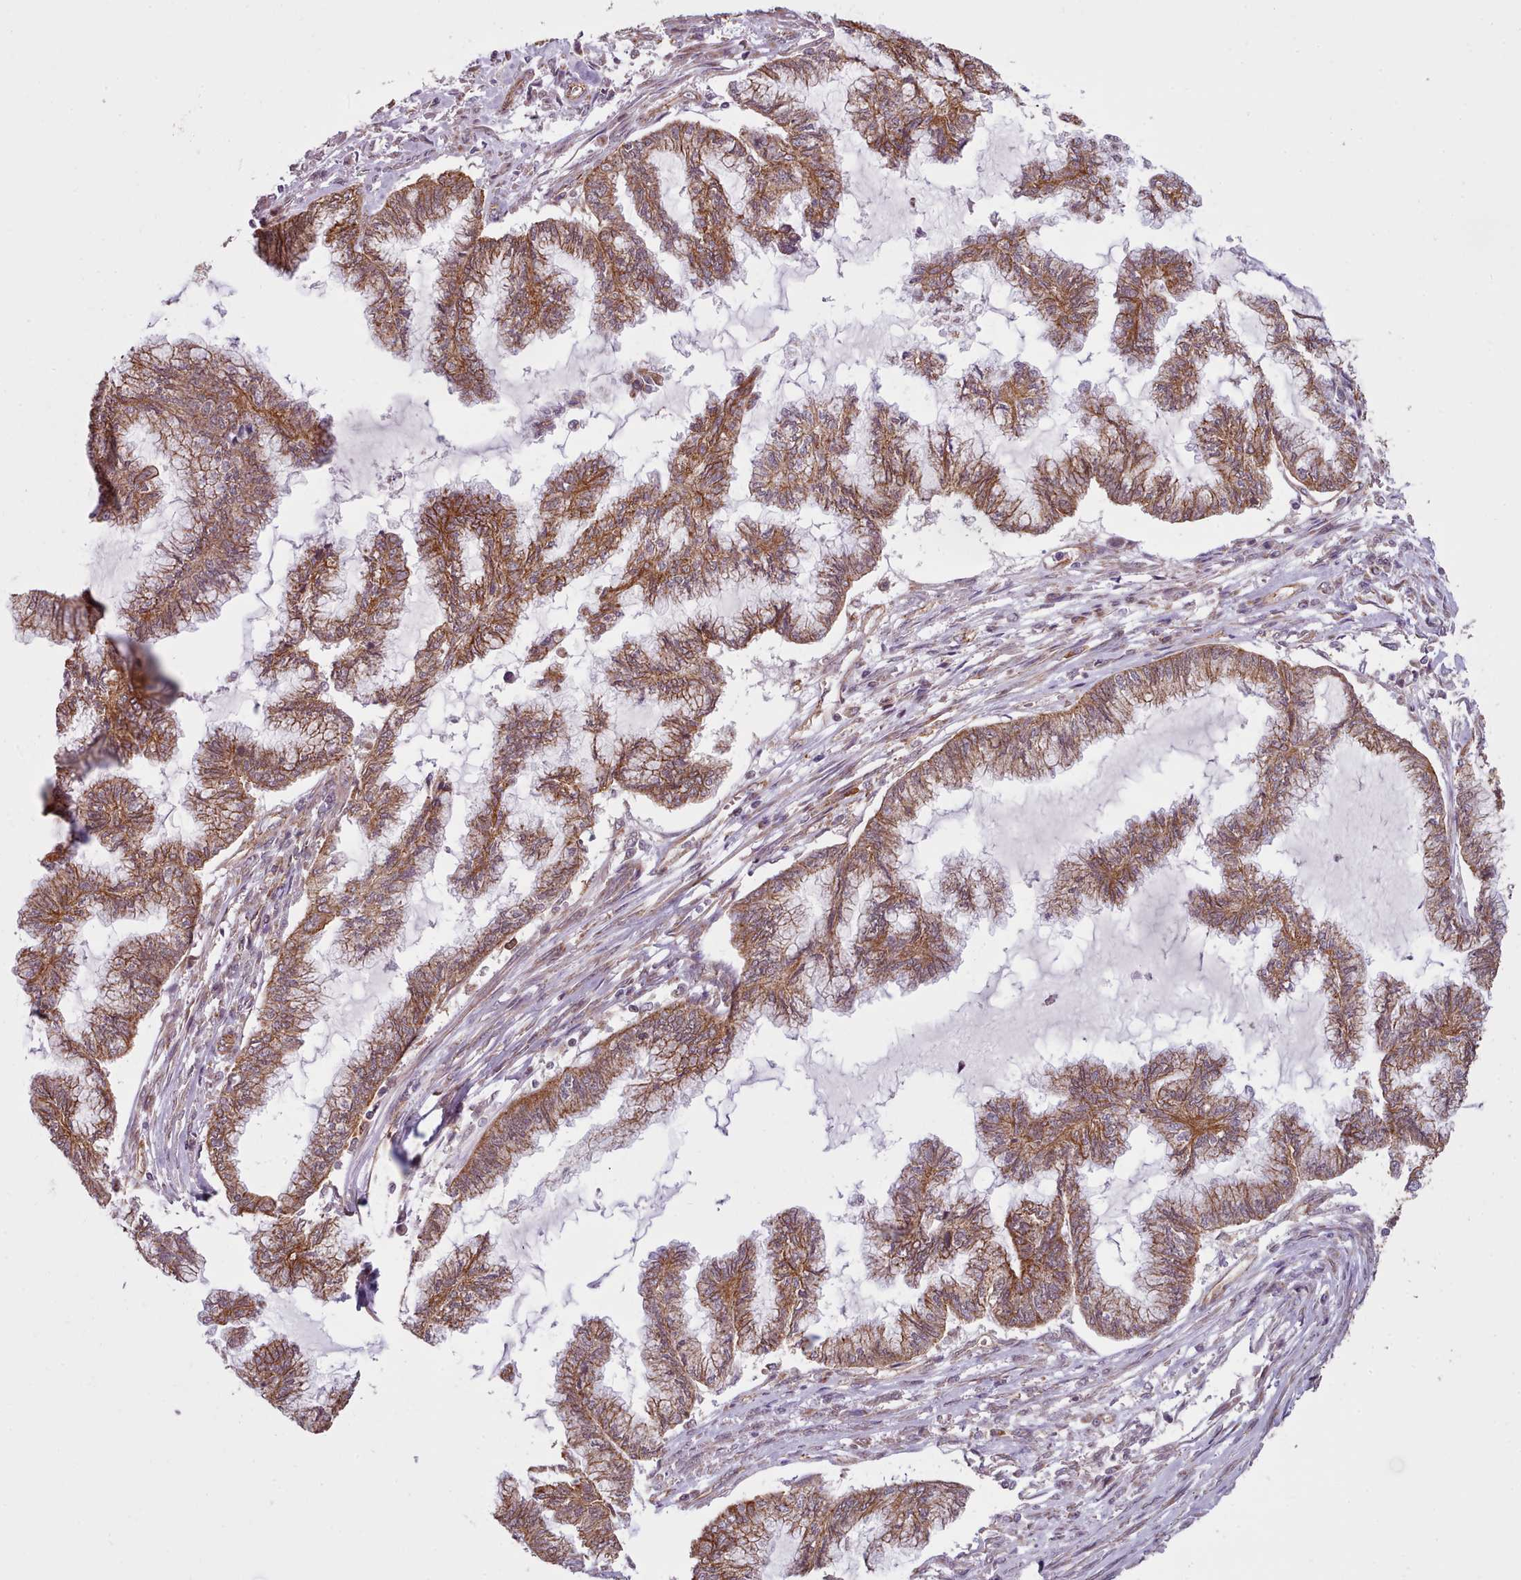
{"staining": {"intensity": "moderate", "quantity": ">75%", "location": "cytoplasmic/membranous"}, "tissue": "endometrial cancer", "cell_type": "Tumor cells", "image_type": "cancer", "snomed": [{"axis": "morphology", "description": "Adenocarcinoma, NOS"}, {"axis": "topography", "description": "Endometrium"}], "caption": "This is a micrograph of immunohistochemistry staining of endometrial adenocarcinoma, which shows moderate expression in the cytoplasmic/membranous of tumor cells.", "gene": "MRPL46", "patient": {"sex": "female", "age": 86}}